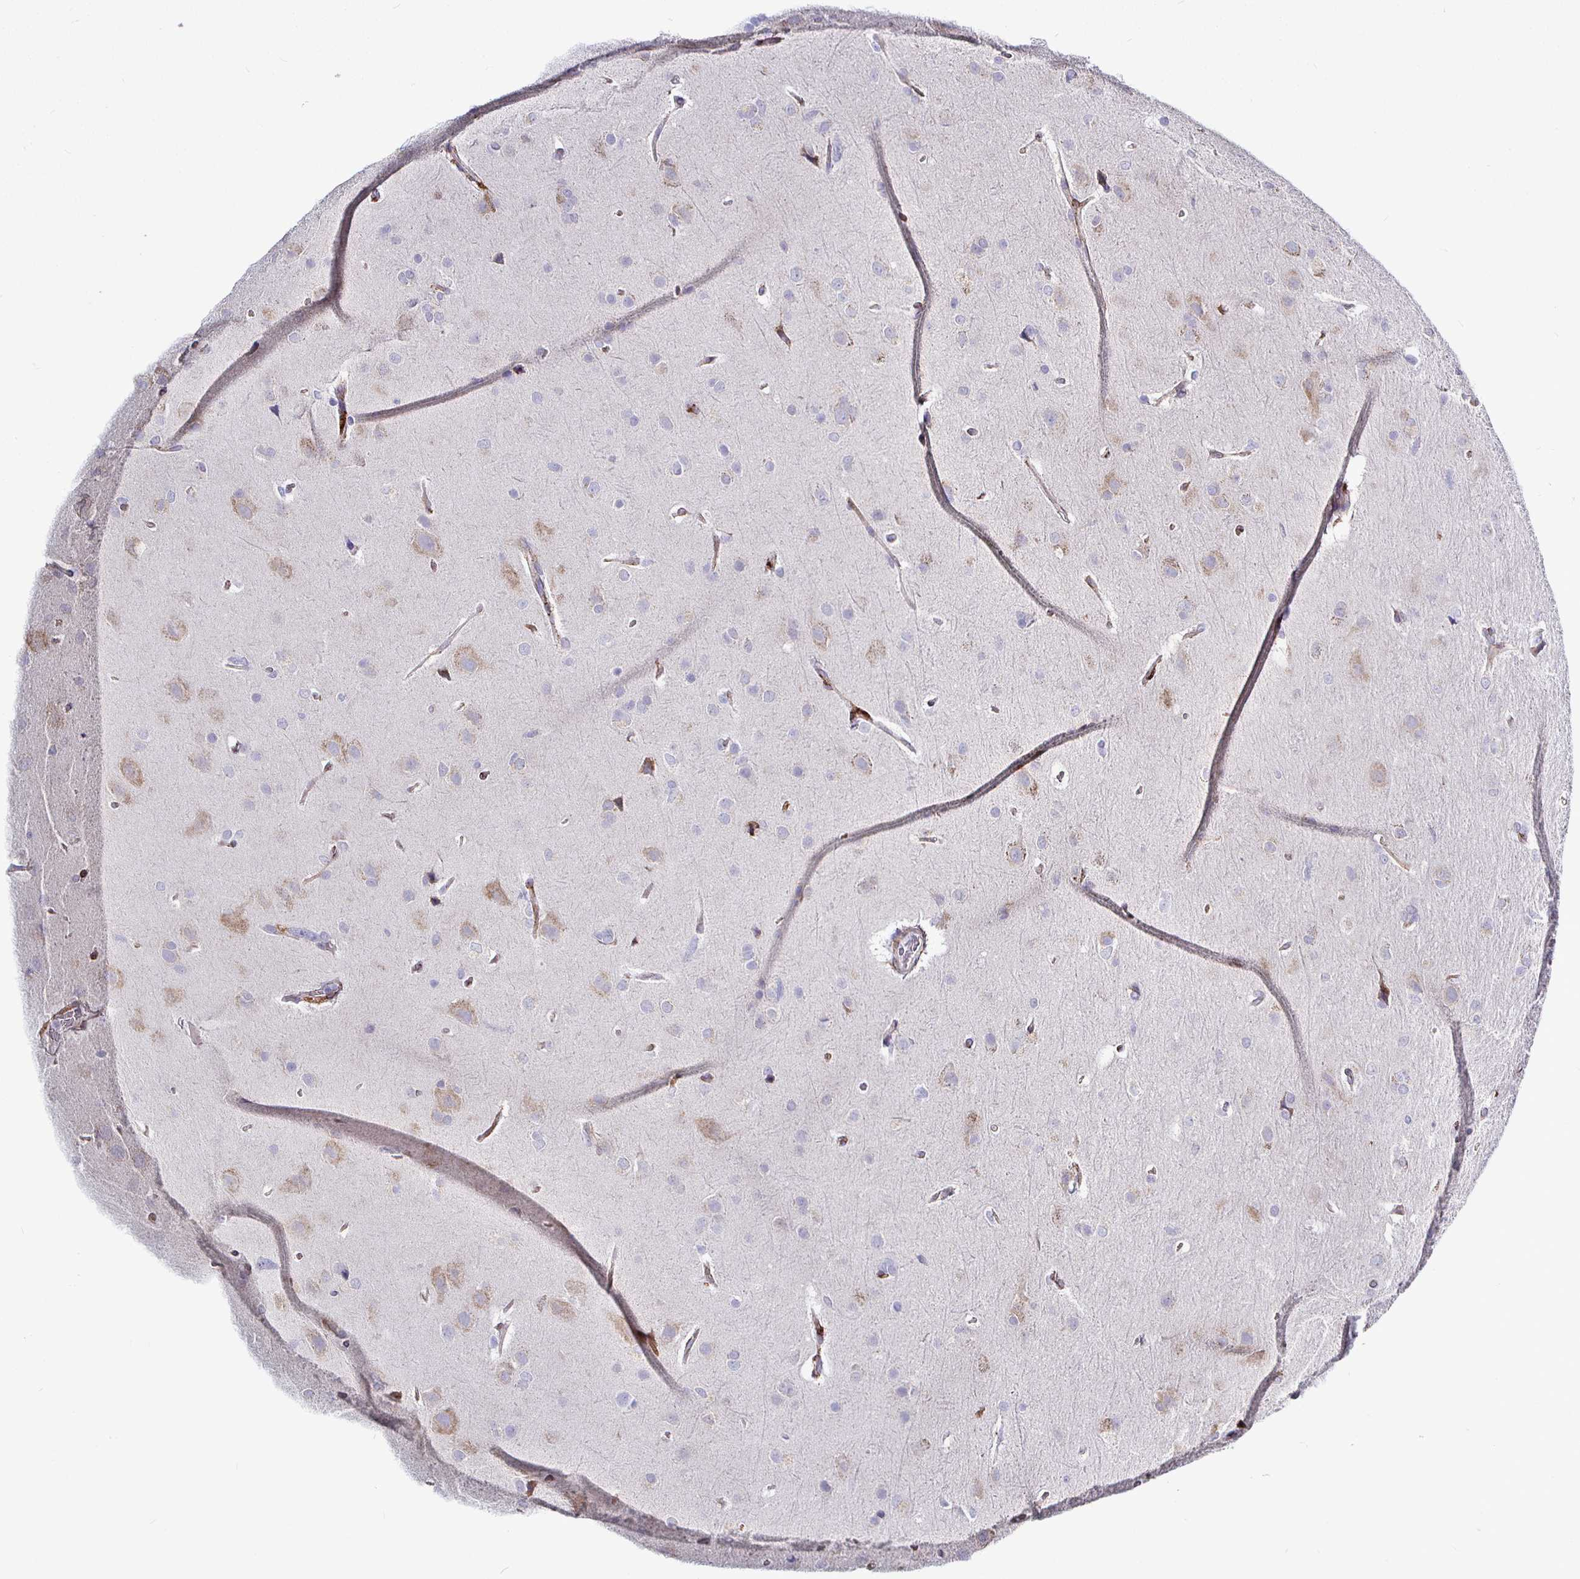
{"staining": {"intensity": "weak", "quantity": "<25%", "location": "cytoplasmic/membranous"}, "tissue": "glioma", "cell_type": "Tumor cells", "image_type": "cancer", "snomed": [{"axis": "morphology", "description": "Glioma, malignant, High grade"}, {"axis": "topography", "description": "Brain"}], "caption": "This is an IHC image of human malignant high-grade glioma. There is no positivity in tumor cells.", "gene": "P4HA2", "patient": {"sex": "male", "age": 53}}